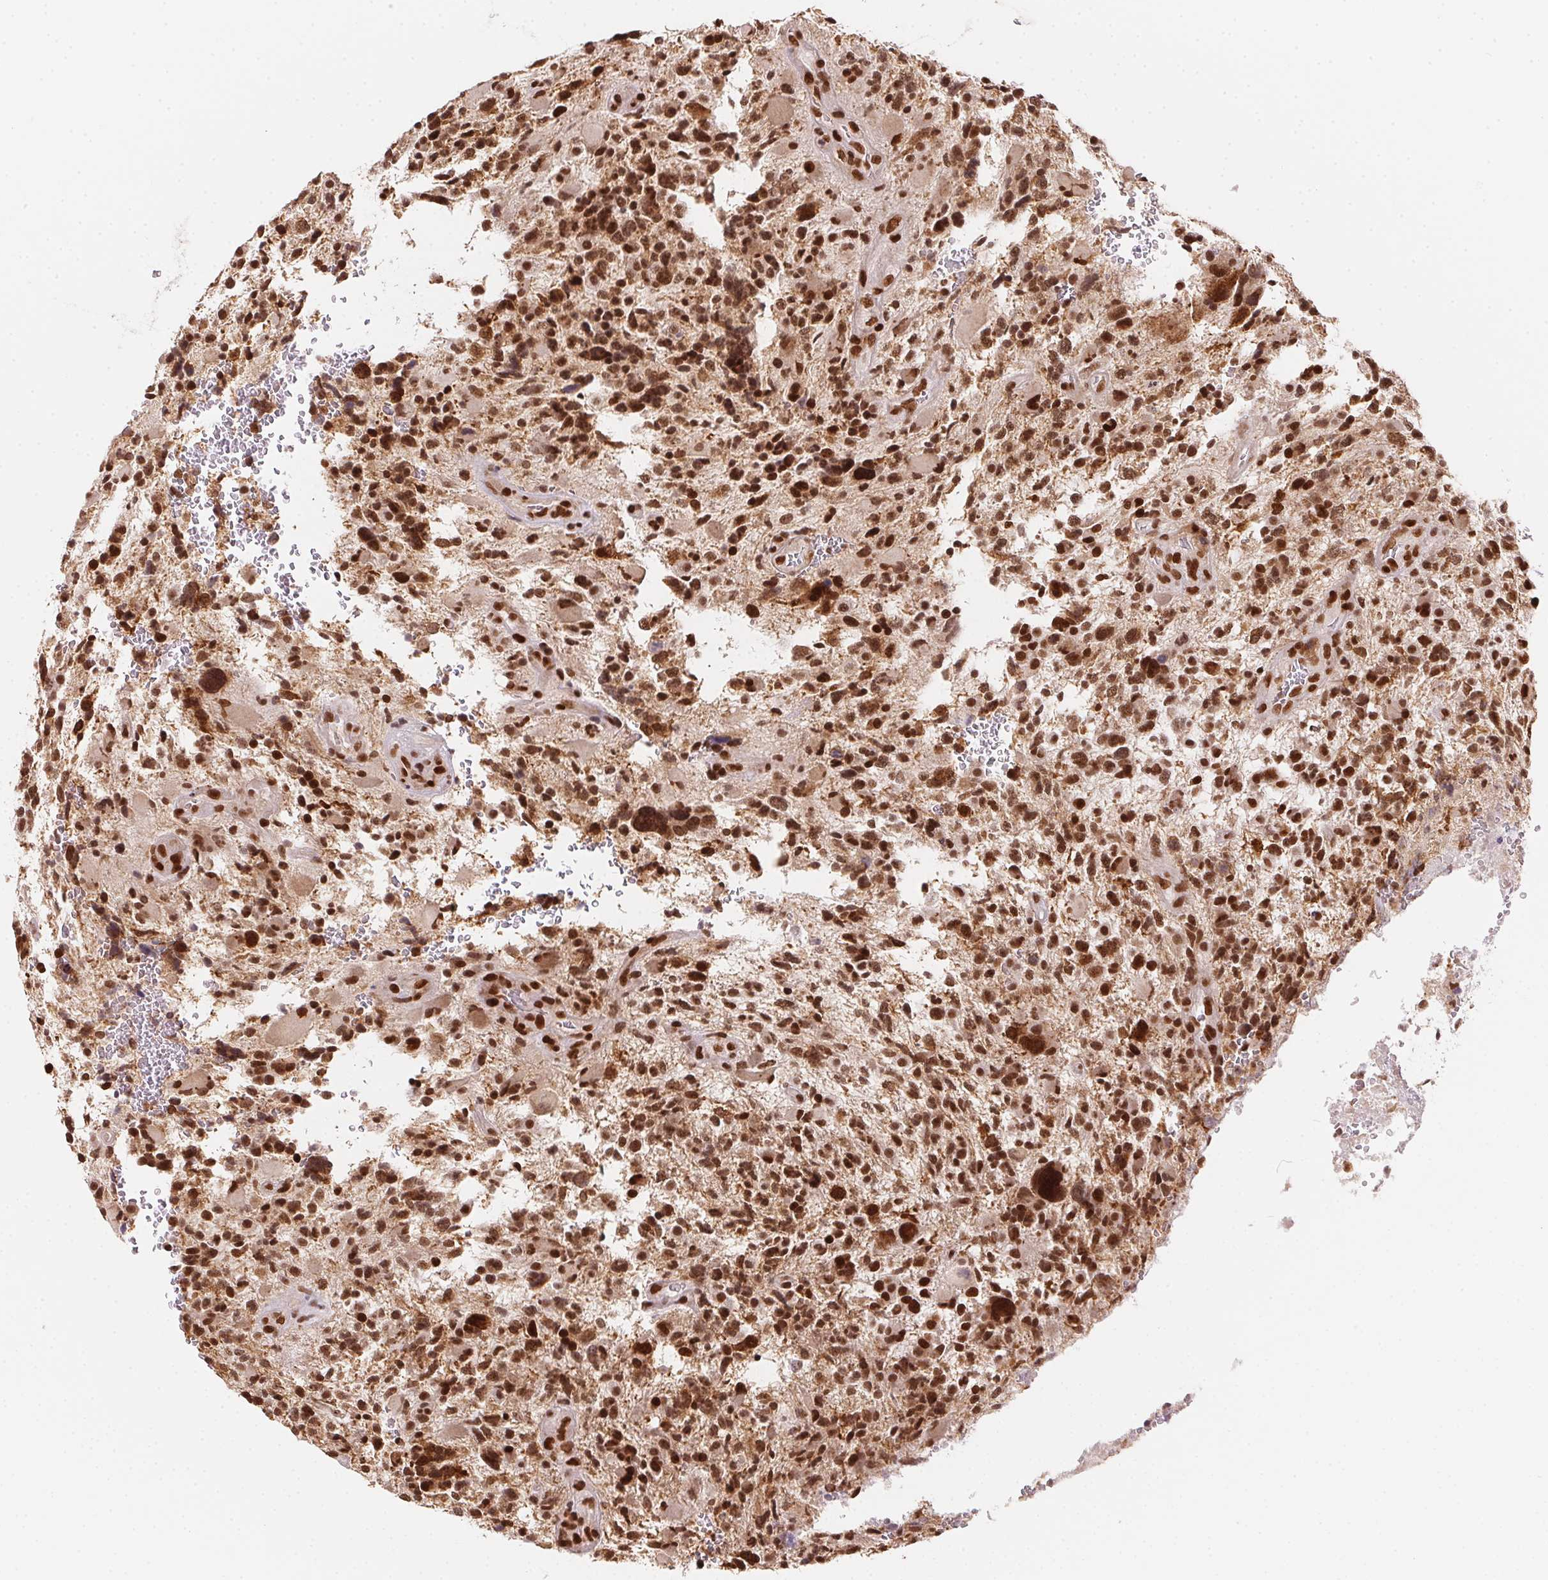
{"staining": {"intensity": "strong", "quantity": ">75%", "location": "nuclear"}, "tissue": "glioma", "cell_type": "Tumor cells", "image_type": "cancer", "snomed": [{"axis": "morphology", "description": "Glioma, malignant, High grade"}, {"axis": "topography", "description": "Brain"}], "caption": "Malignant high-grade glioma stained with a protein marker demonstrates strong staining in tumor cells.", "gene": "SAP30BP", "patient": {"sex": "female", "age": 71}}